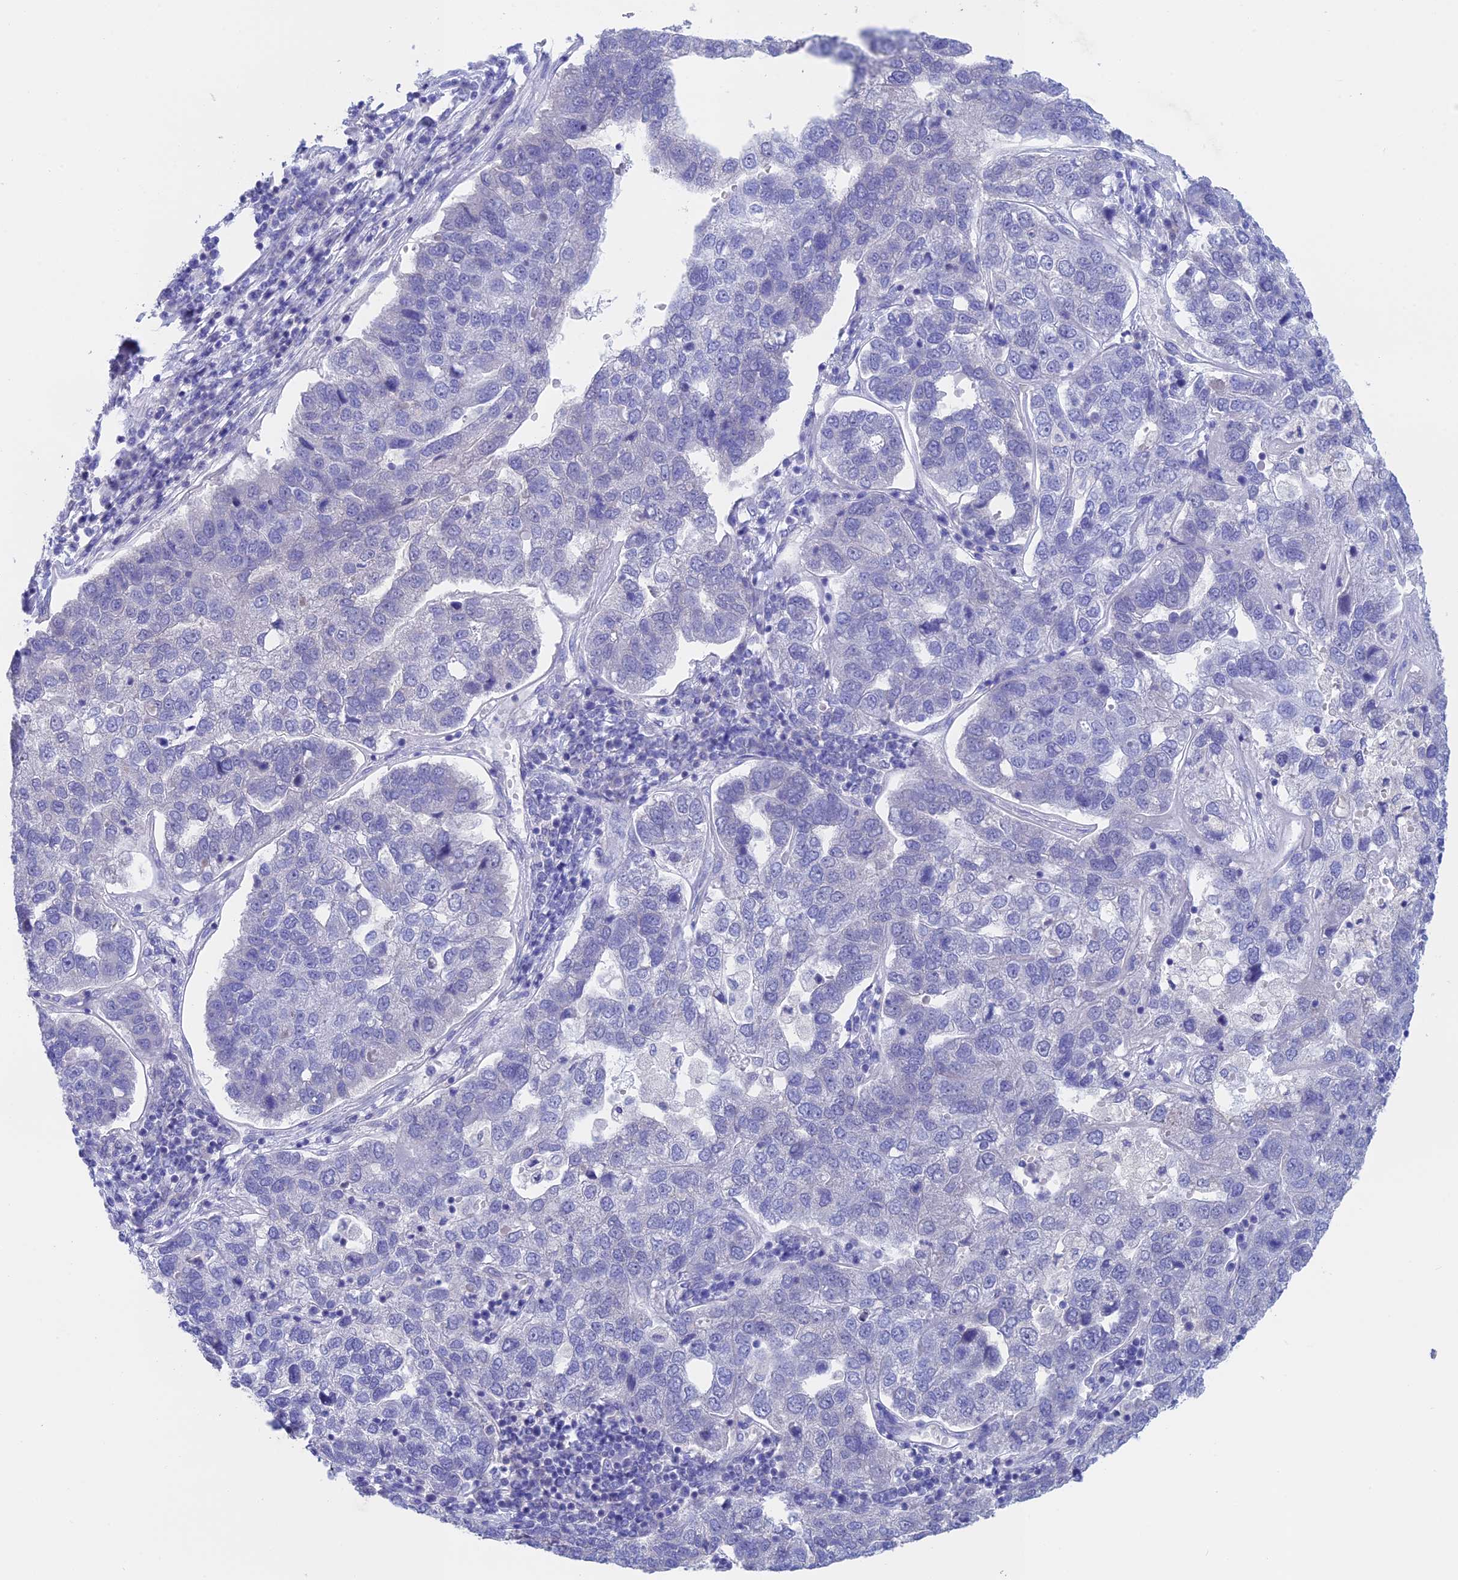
{"staining": {"intensity": "negative", "quantity": "none", "location": "none"}, "tissue": "pancreatic cancer", "cell_type": "Tumor cells", "image_type": "cancer", "snomed": [{"axis": "morphology", "description": "Adenocarcinoma, NOS"}, {"axis": "topography", "description": "Pancreas"}], "caption": "A high-resolution histopathology image shows immunohistochemistry staining of pancreatic cancer (adenocarcinoma), which demonstrates no significant expression in tumor cells.", "gene": "BTBD19", "patient": {"sex": "female", "age": 61}}